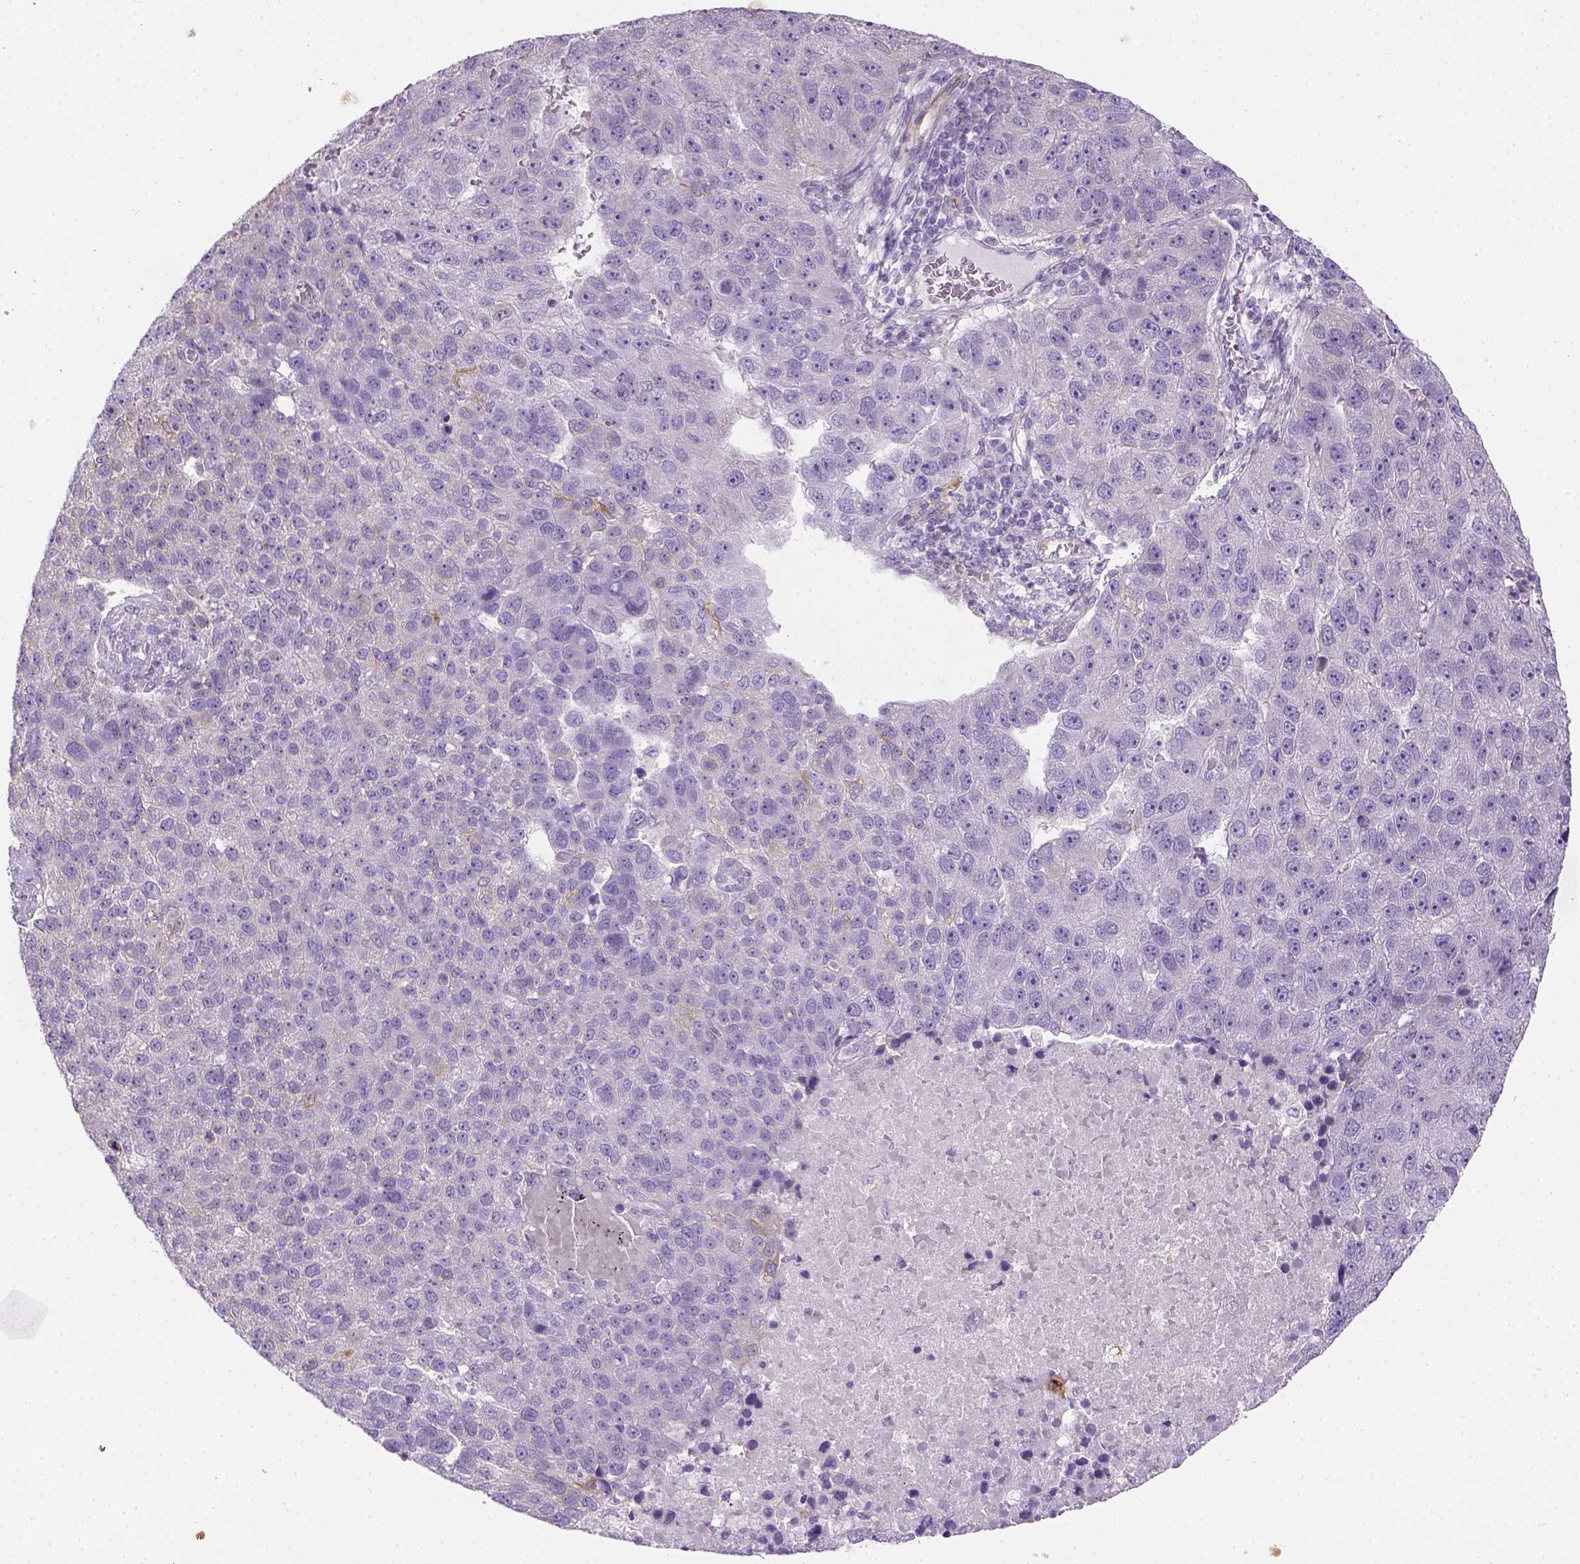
{"staining": {"intensity": "negative", "quantity": "none", "location": "none"}, "tissue": "pancreatic cancer", "cell_type": "Tumor cells", "image_type": "cancer", "snomed": [{"axis": "morphology", "description": "Adenocarcinoma, NOS"}, {"axis": "topography", "description": "Pancreas"}], "caption": "An IHC histopathology image of adenocarcinoma (pancreatic) is shown. There is no staining in tumor cells of adenocarcinoma (pancreatic).", "gene": "CACNB1", "patient": {"sex": "female", "age": 61}}